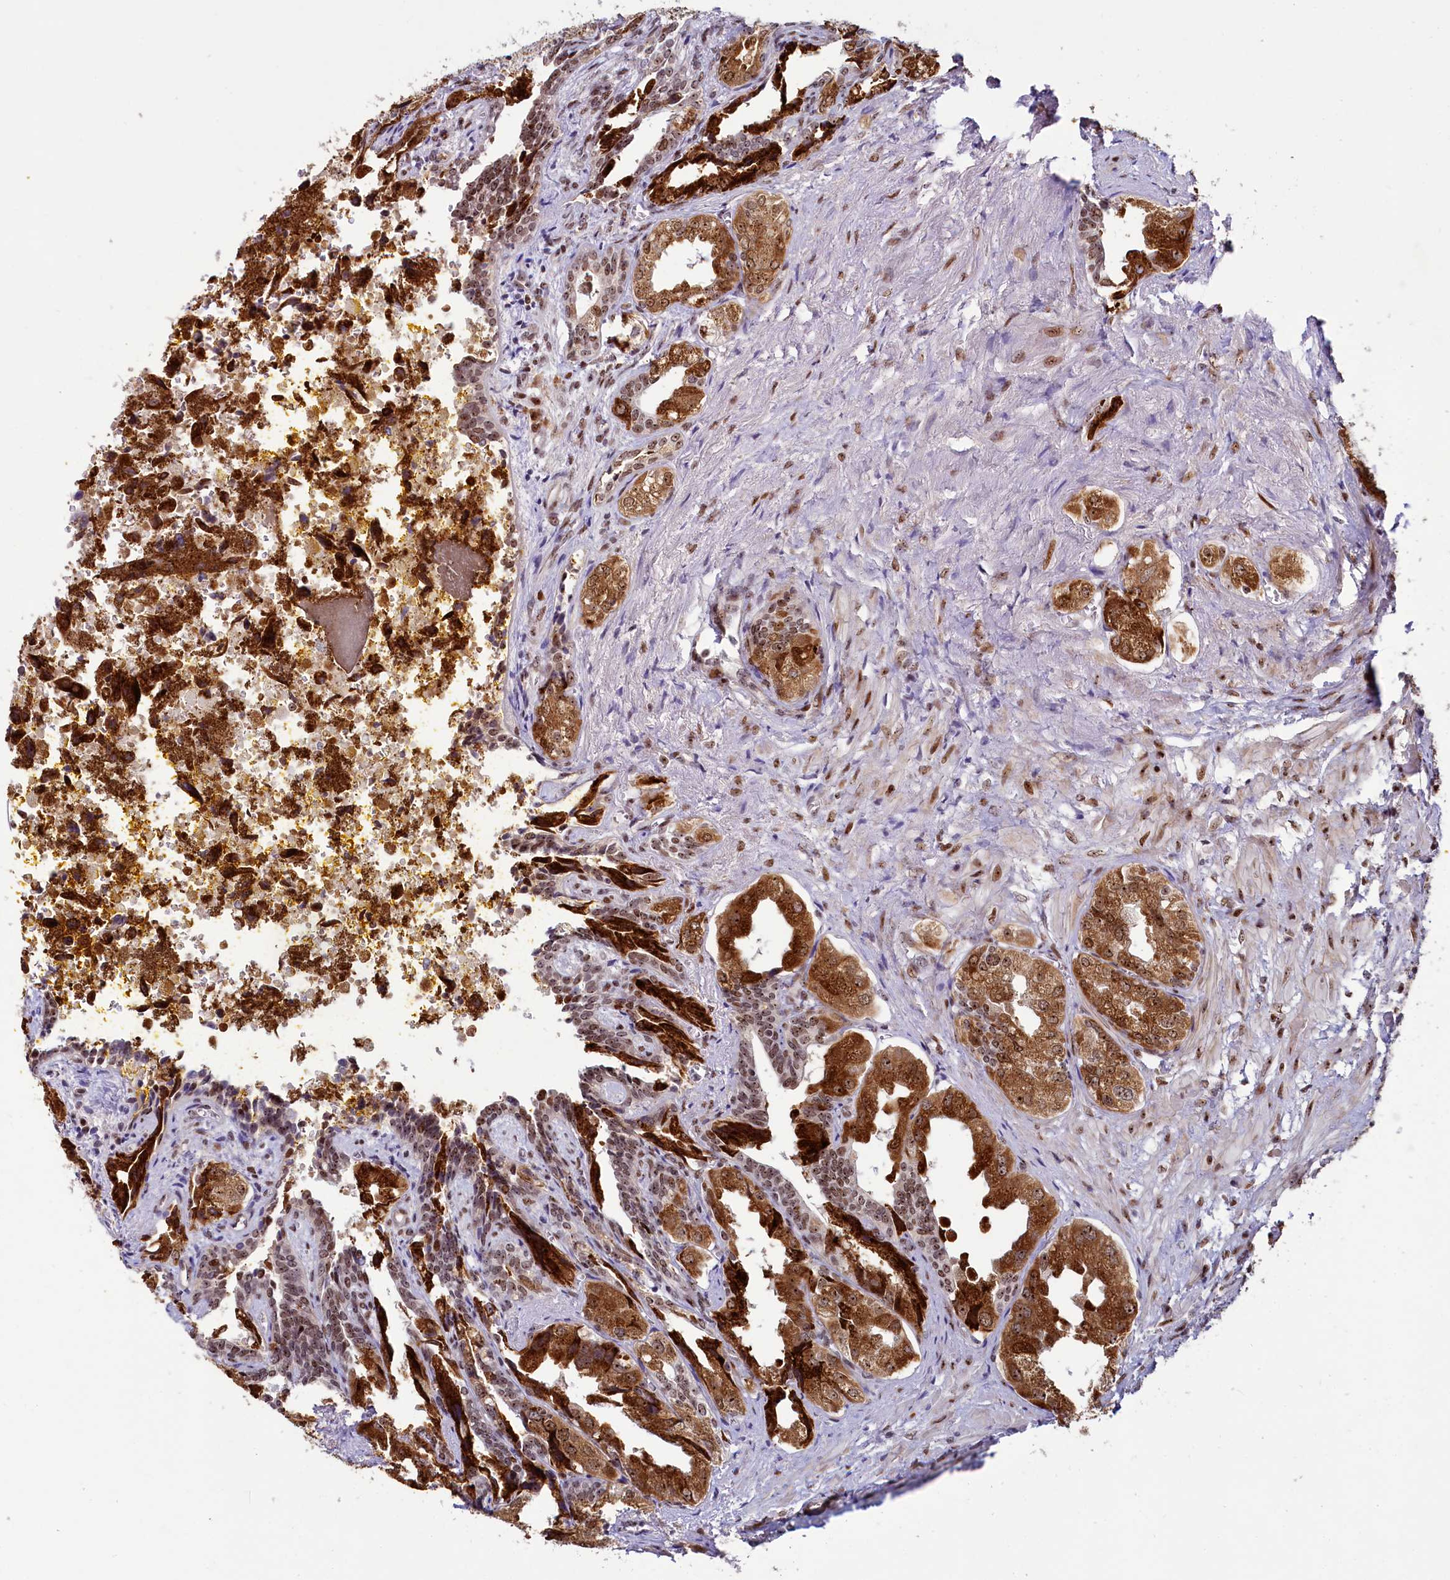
{"staining": {"intensity": "strong", "quantity": ">75%", "location": "cytoplasmic/membranous,nuclear"}, "tissue": "seminal vesicle", "cell_type": "Glandular cells", "image_type": "normal", "snomed": [{"axis": "morphology", "description": "Normal tissue, NOS"}, {"axis": "topography", "description": "Seminal veicle"}], "caption": "DAB immunohistochemical staining of unremarkable seminal vesicle shows strong cytoplasmic/membranous,nuclear protein positivity in approximately >75% of glandular cells.", "gene": "TCOF1", "patient": {"sex": "male", "age": 63}}